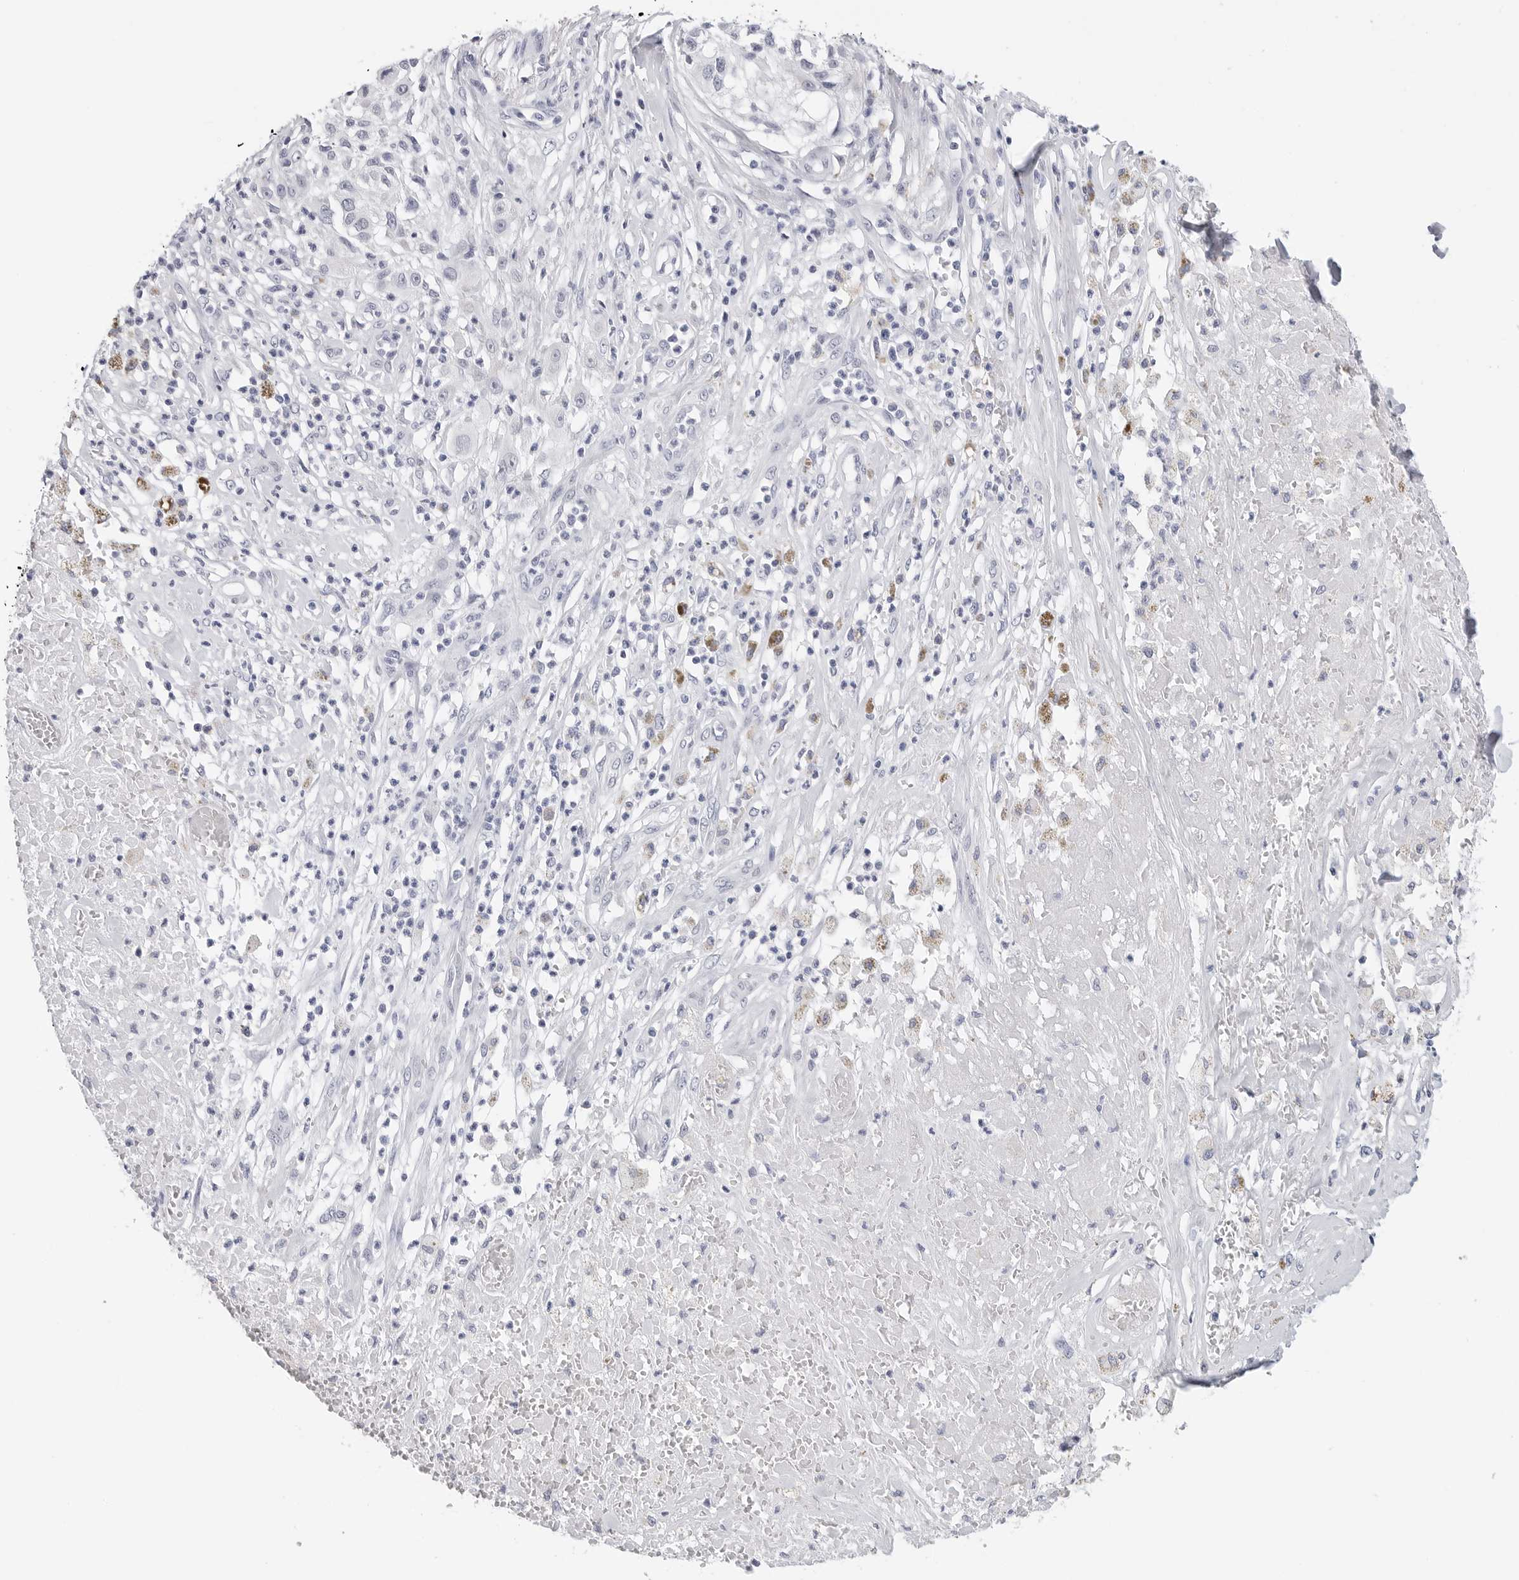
{"staining": {"intensity": "negative", "quantity": "none", "location": "none"}, "tissue": "melanoma", "cell_type": "Tumor cells", "image_type": "cancer", "snomed": [{"axis": "morphology", "description": "Necrosis, NOS"}, {"axis": "morphology", "description": "Malignant melanoma, NOS"}, {"axis": "topography", "description": "Skin"}], "caption": "High power microscopy photomicrograph of an immunohistochemistry photomicrograph of malignant melanoma, revealing no significant positivity in tumor cells. The staining was performed using DAB to visualize the protein expression in brown, while the nuclei were stained in blue with hematoxylin (Magnification: 20x).", "gene": "HSPB7", "patient": {"sex": "female", "age": 87}}